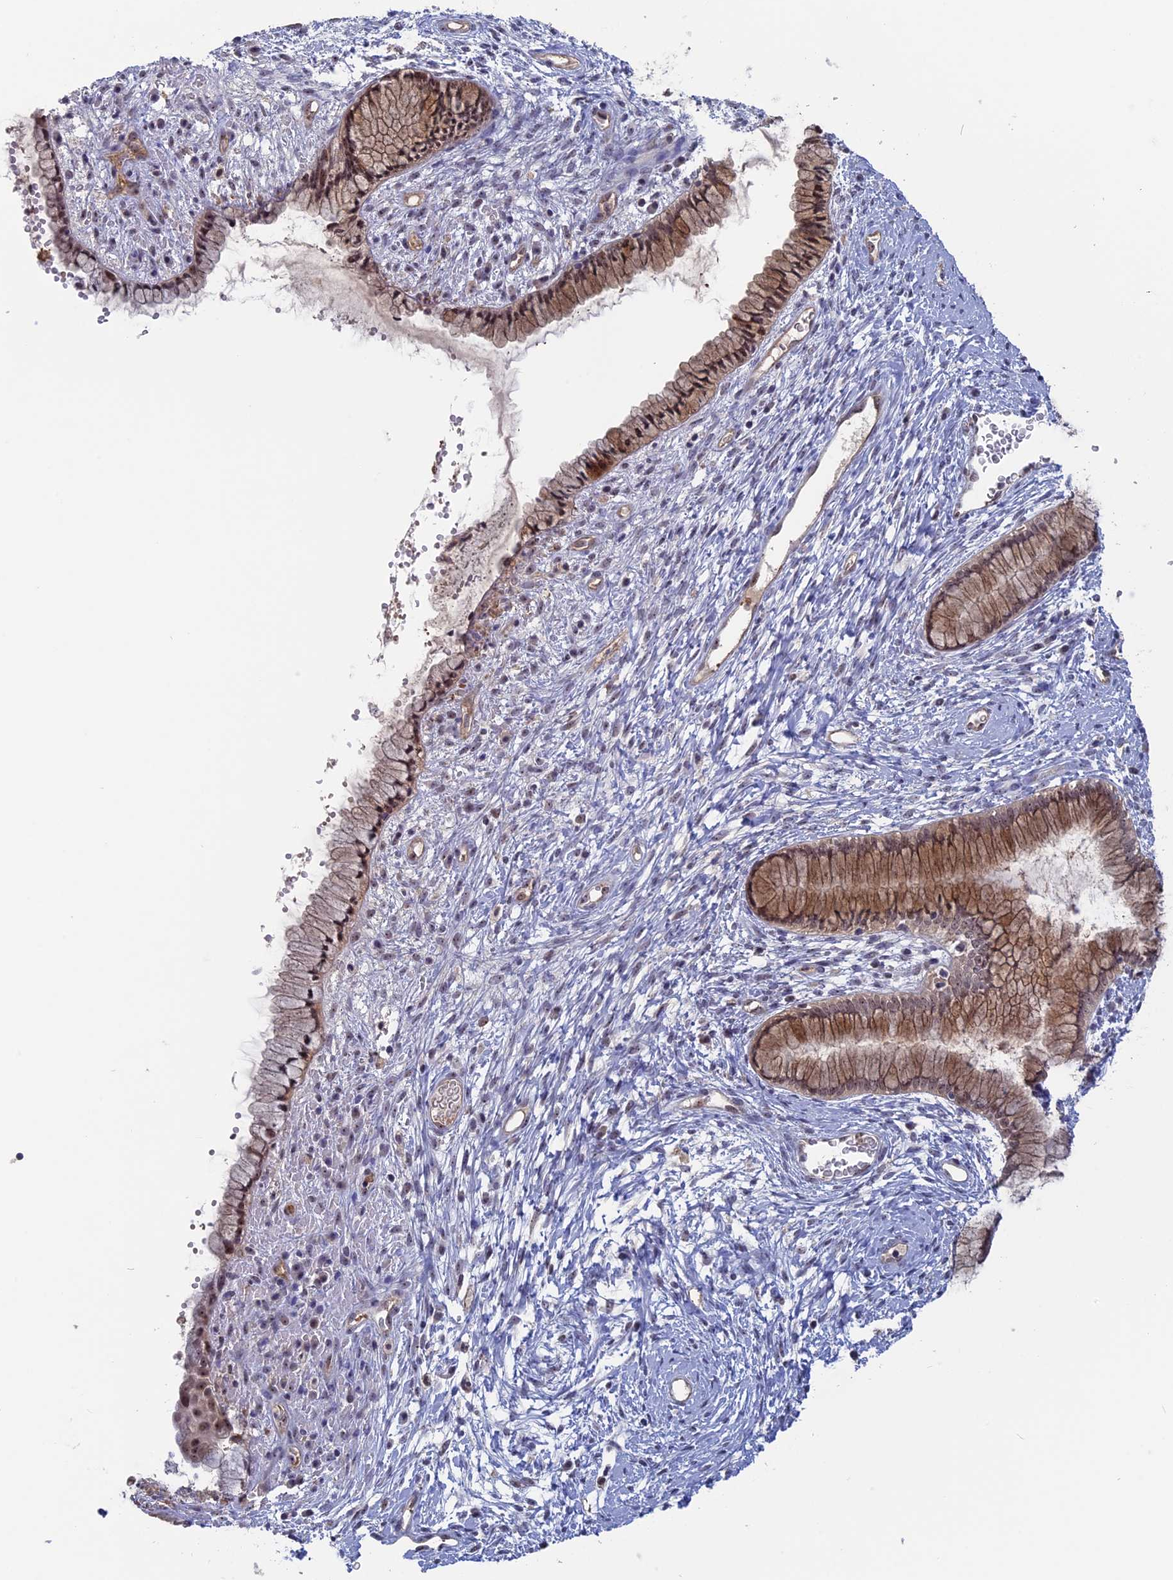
{"staining": {"intensity": "moderate", "quantity": "25%-75%", "location": "cytoplasmic/membranous,nuclear"}, "tissue": "cervix", "cell_type": "Glandular cells", "image_type": "normal", "snomed": [{"axis": "morphology", "description": "Normal tissue, NOS"}, {"axis": "topography", "description": "Cervix"}], "caption": "Approximately 25%-75% of glandular cells in unremarkable cervix display moderate cytoplasmic/membranous,nuclear protein expression as visualized by brown immunohistochemical staining.", "gene": "FAM98C", "patient": {"sex": "female", "age": 42}}